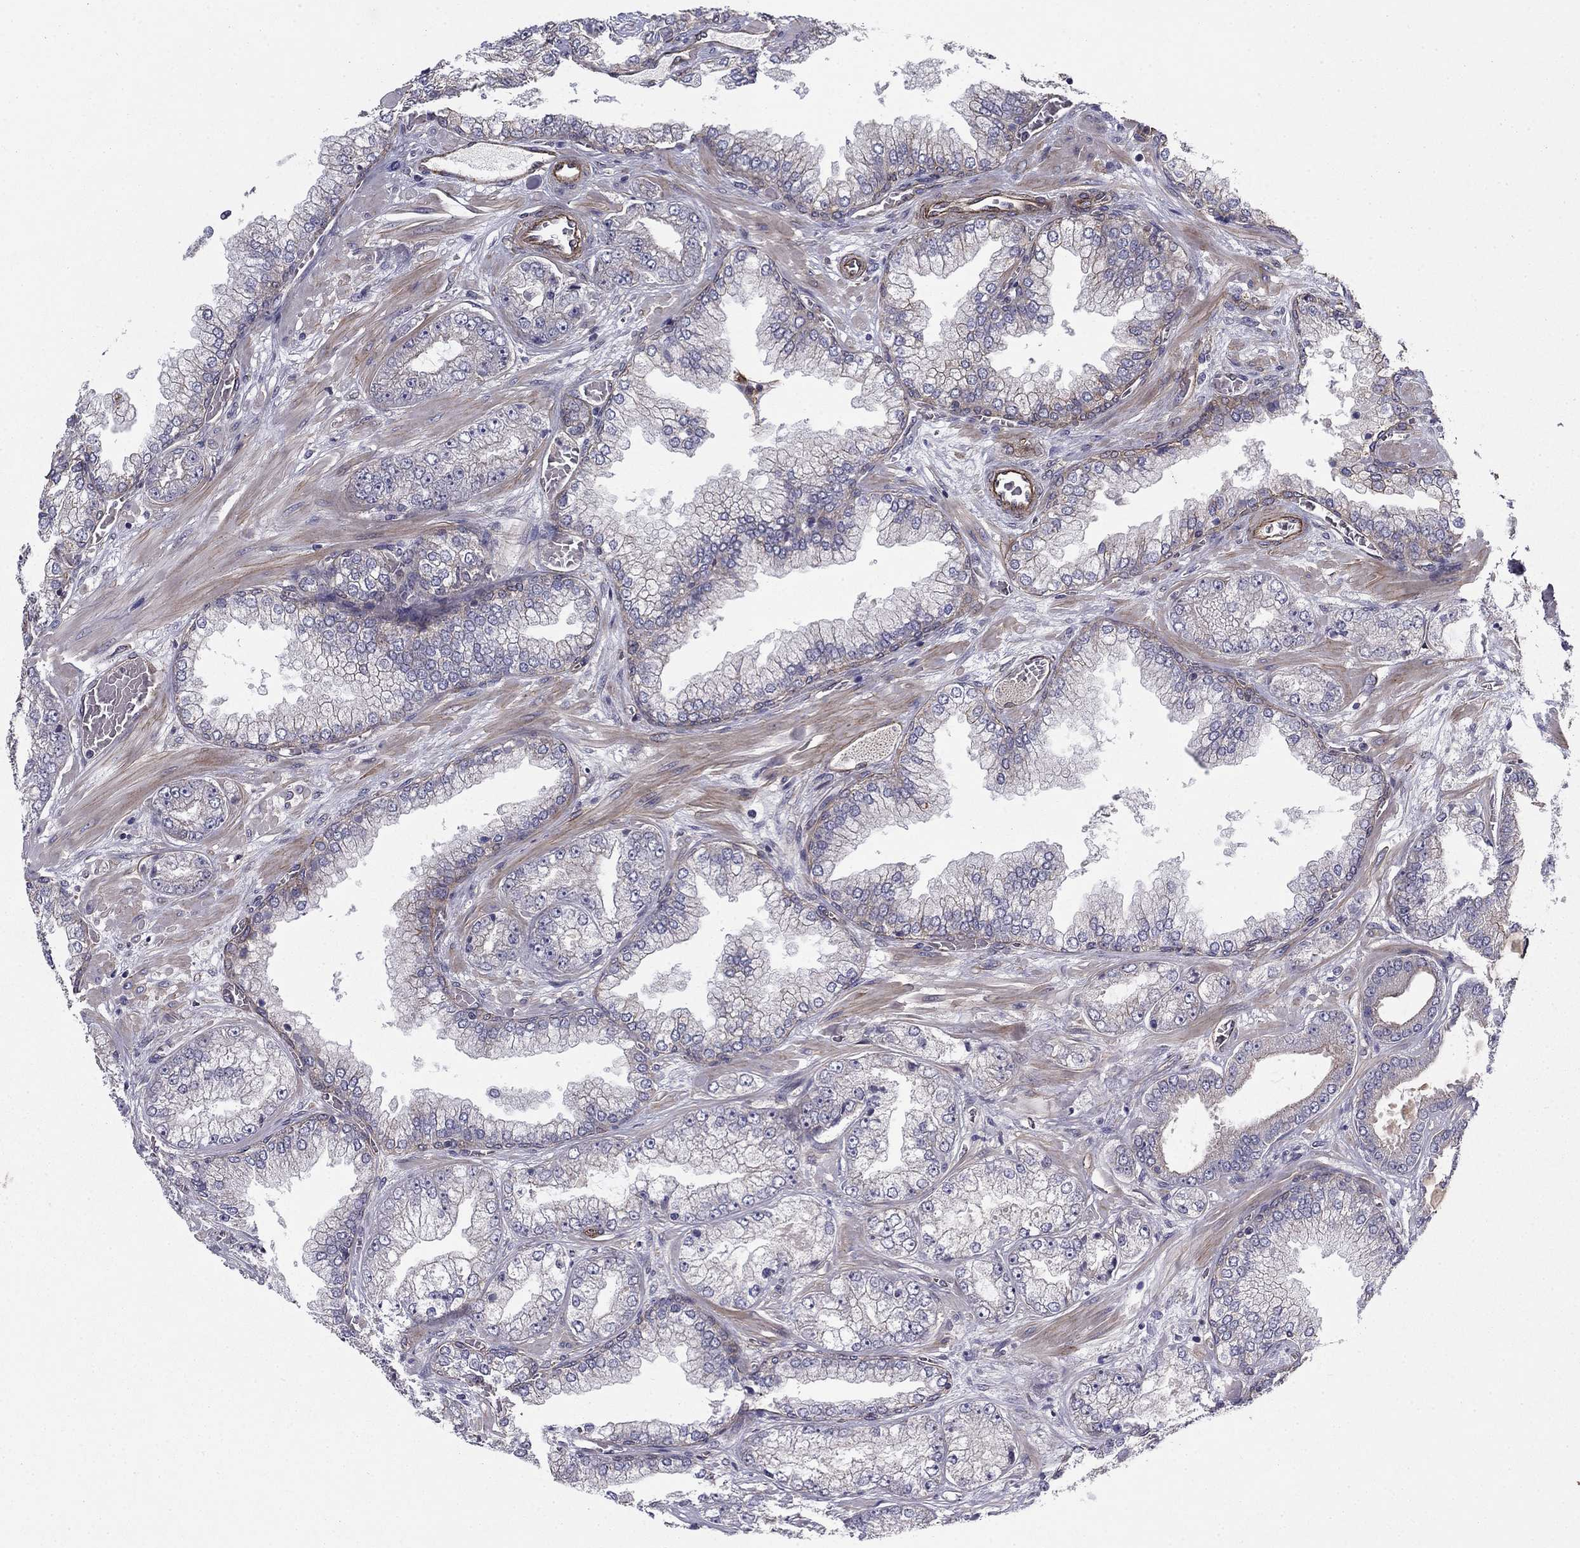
{"staining": {"intensity": "moderate", "quantity": "<25%", "location": "cytoplasmic/membranous"}, "tissue": "prostate cancer", "cell_type": "Tumor cells", "image_type": "cancer", "snomed": [{"axis": "morphology", "description": "Adenocarcinoma, Low grade"}, {"axis": "topography", "description": "Prostate"}], "caption": "Human prostate adenocarcinoma (low-grade) stained with a brown dye shows moderate cytoplasmic/membranous positive expression in about <25% of tumor cells.", "gene": "SHMT1", "patient": {"sex": "male", "age": 57}}